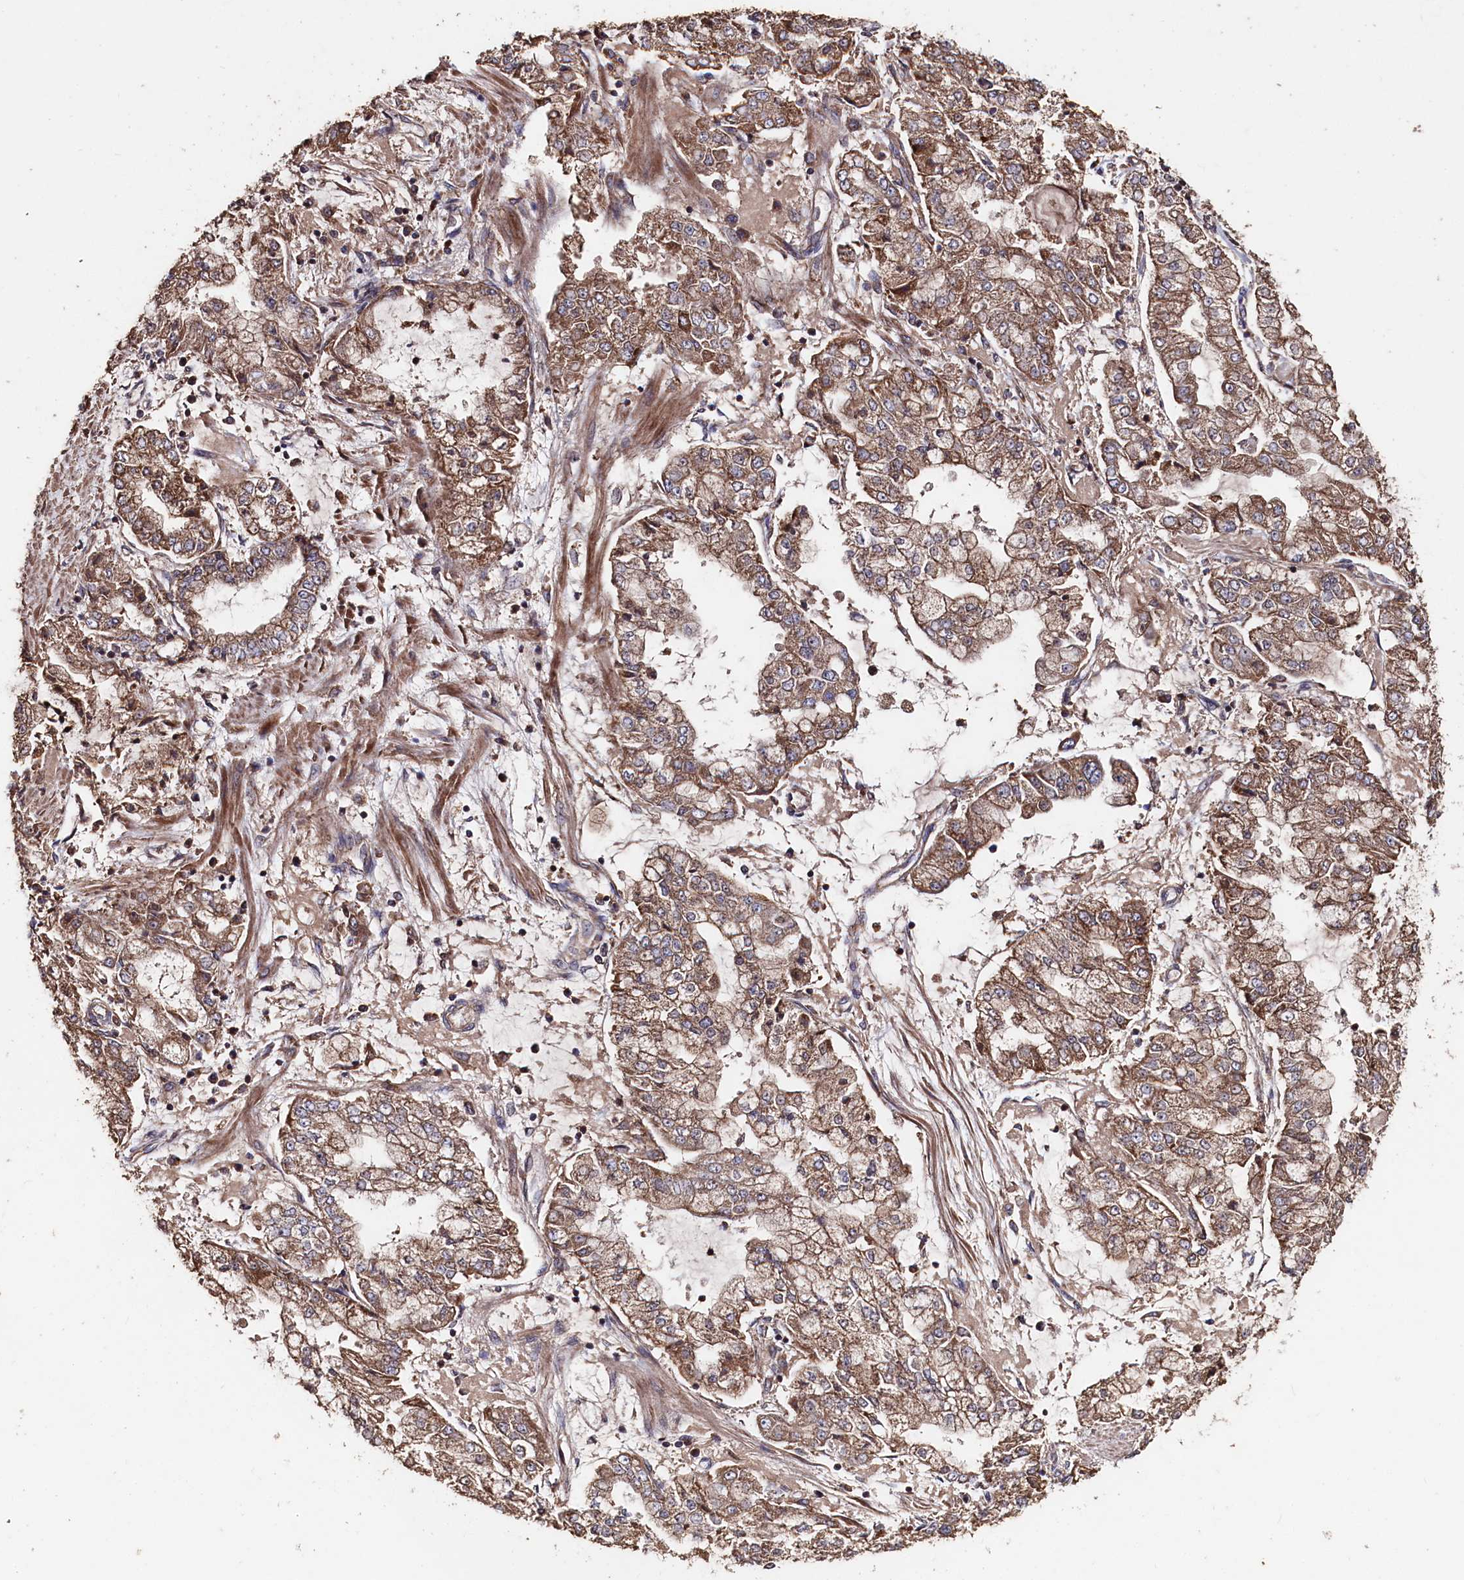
{"staining": {"intensity": "moderate", "quantity": ">75%", "location": "cytoplasmic/membranous"}, "tissue": "stomach cancer", "cell_type": "Tumor cells", "image_type": "cancer", "snomed": [{"axis": "morphology", "description": "Adenocarcinoma, NOS"}, {"axis": "topography", "description": "Stomach"}], "caption": "Human stomach cancer stained with a protein marker demonstrates moderate staining in tumor cells.", "gene": "MYO1H", "patient": {"sex": "male", "age": 76}}